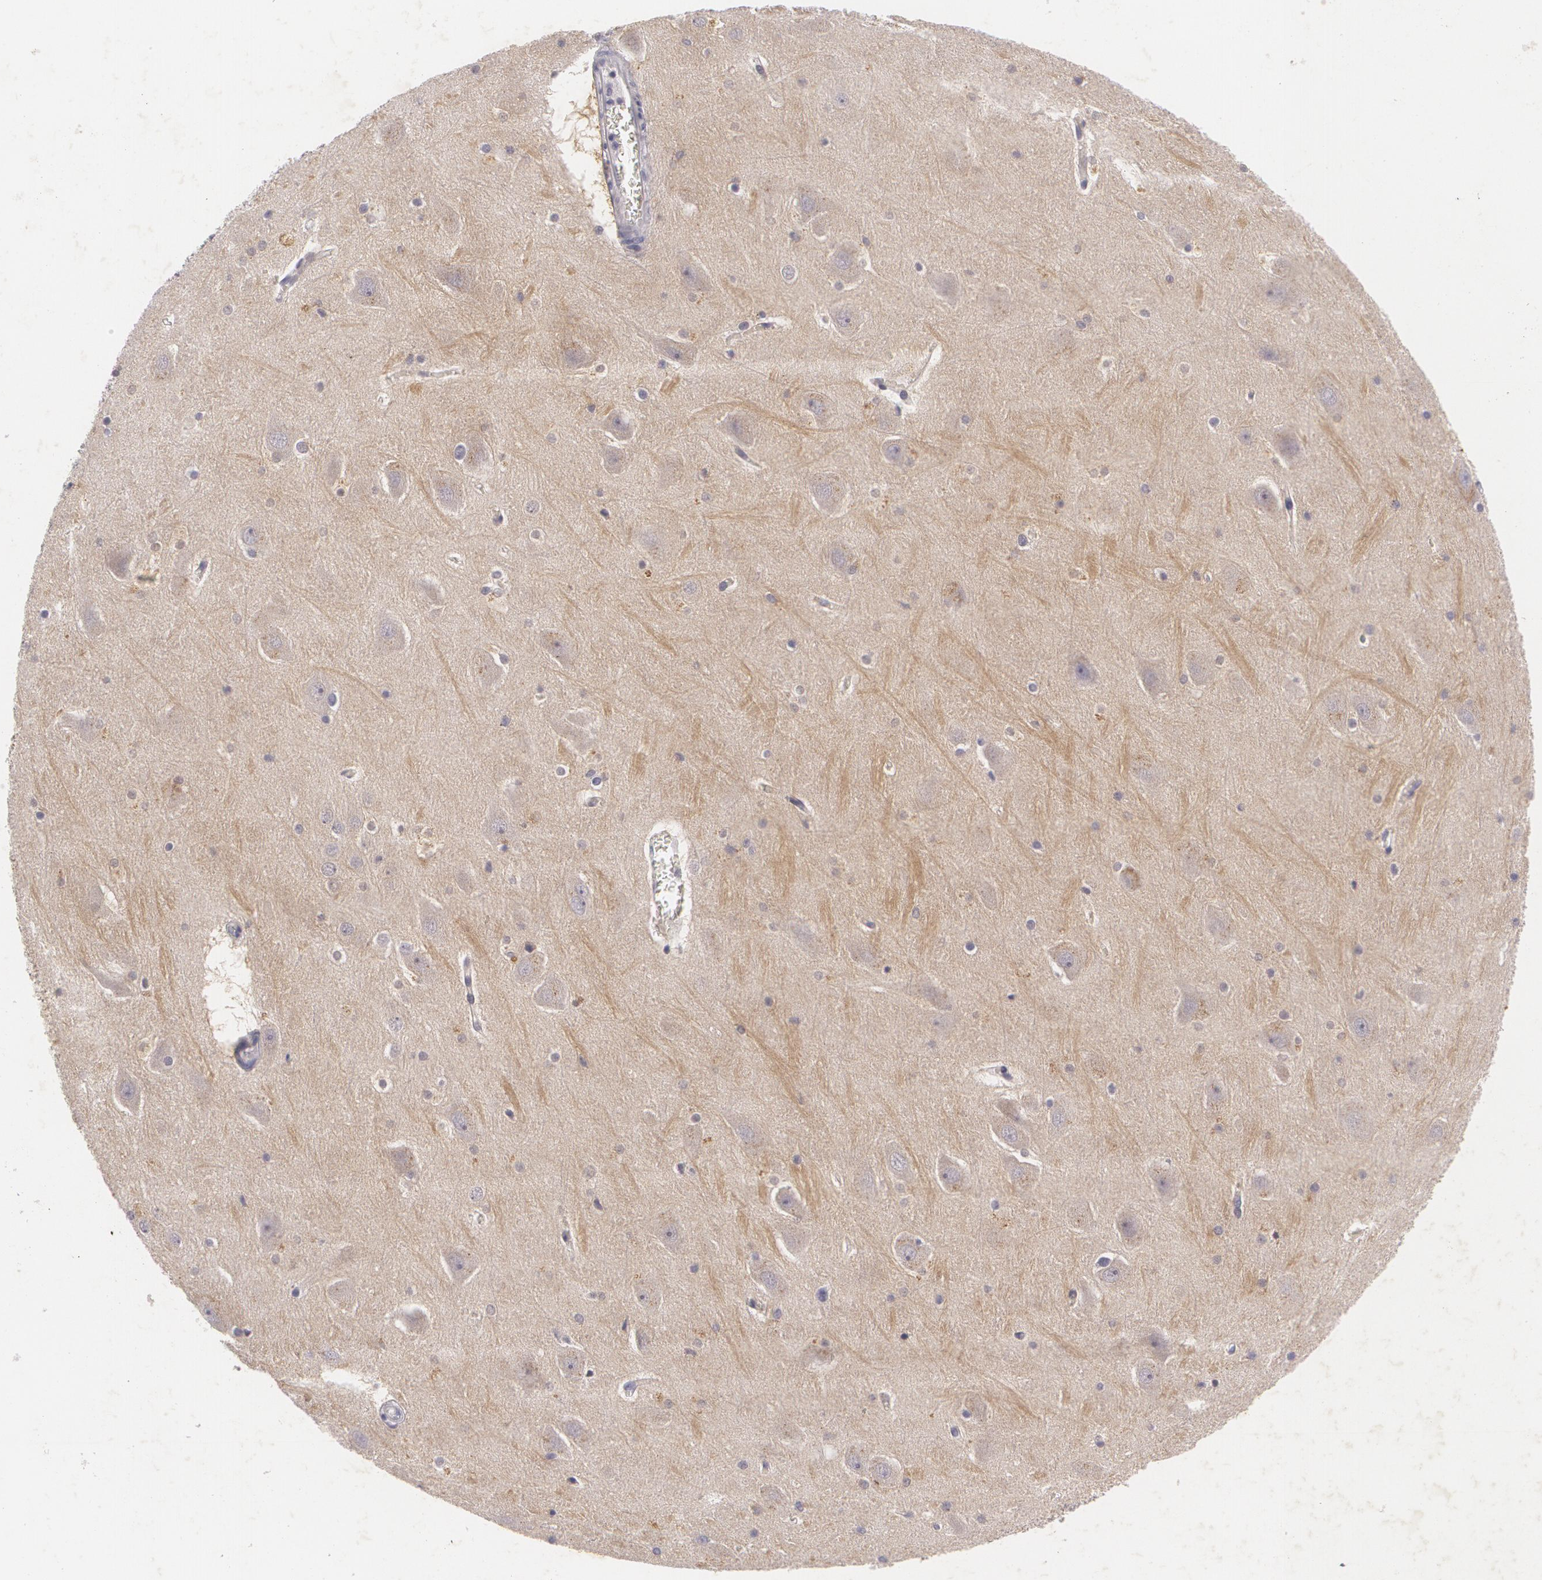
{"staining": {"intensity": "negative", "quantity": "none", "location": "none"}, "tissue": "hippocampus", "cell_type": "Glial cells", "image_type": "normal", "snomed": [{"axis": "morphology", "description": "Normal tissue, NOS"}, {"axis": "topography", "description": "Hippocampus"}], "caption": "DAB (3,3'-diaminobenzidine) immunohistochemical staining of unremarkable hippocampus exhibits no significant positivity in glial cells.", "gene": "KCNA4", "patient": {"sex": "male", "age": 45}}